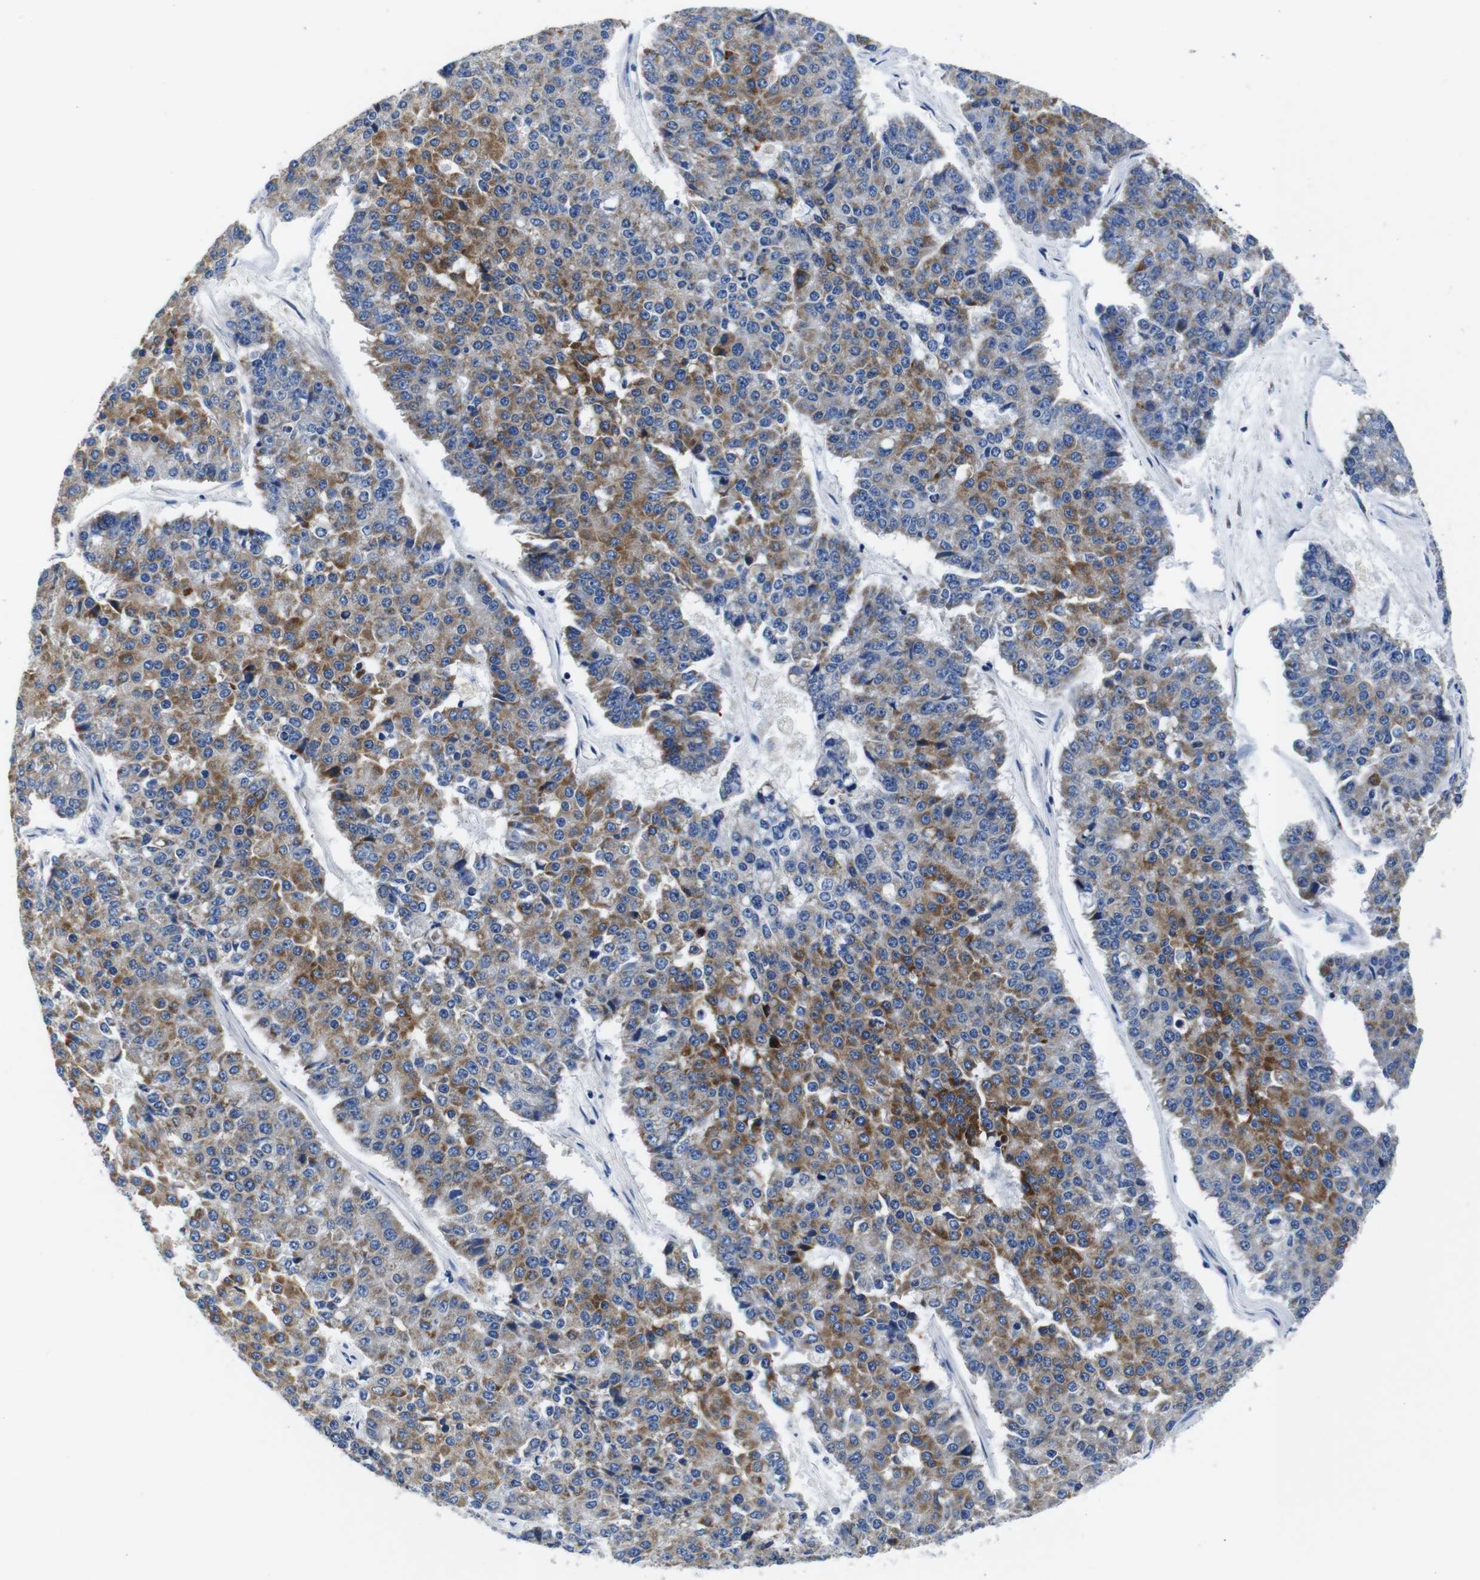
{"staining": {"intensity": "moderate", "quantity": "25%-75%", "location": "cytoplasmic/membranous"}, "tissue": "pancreatic cancer", "cell_type": "Tumor cells", "image_type": "cancer", "snomed": [{"axis": "morphology", "description": "Adenocarcinoma, NOS"}, {"axis": "topography", "description": "Pancreas"}], "caption": "Tumor cells show medium levels of moderate cytoplasmic/membranous expression in approximately 25%-75% of cells in pancreatic adenocarcinoma.", "gene": "SNX19", "patient": {"sex": "male", "age": 50}}